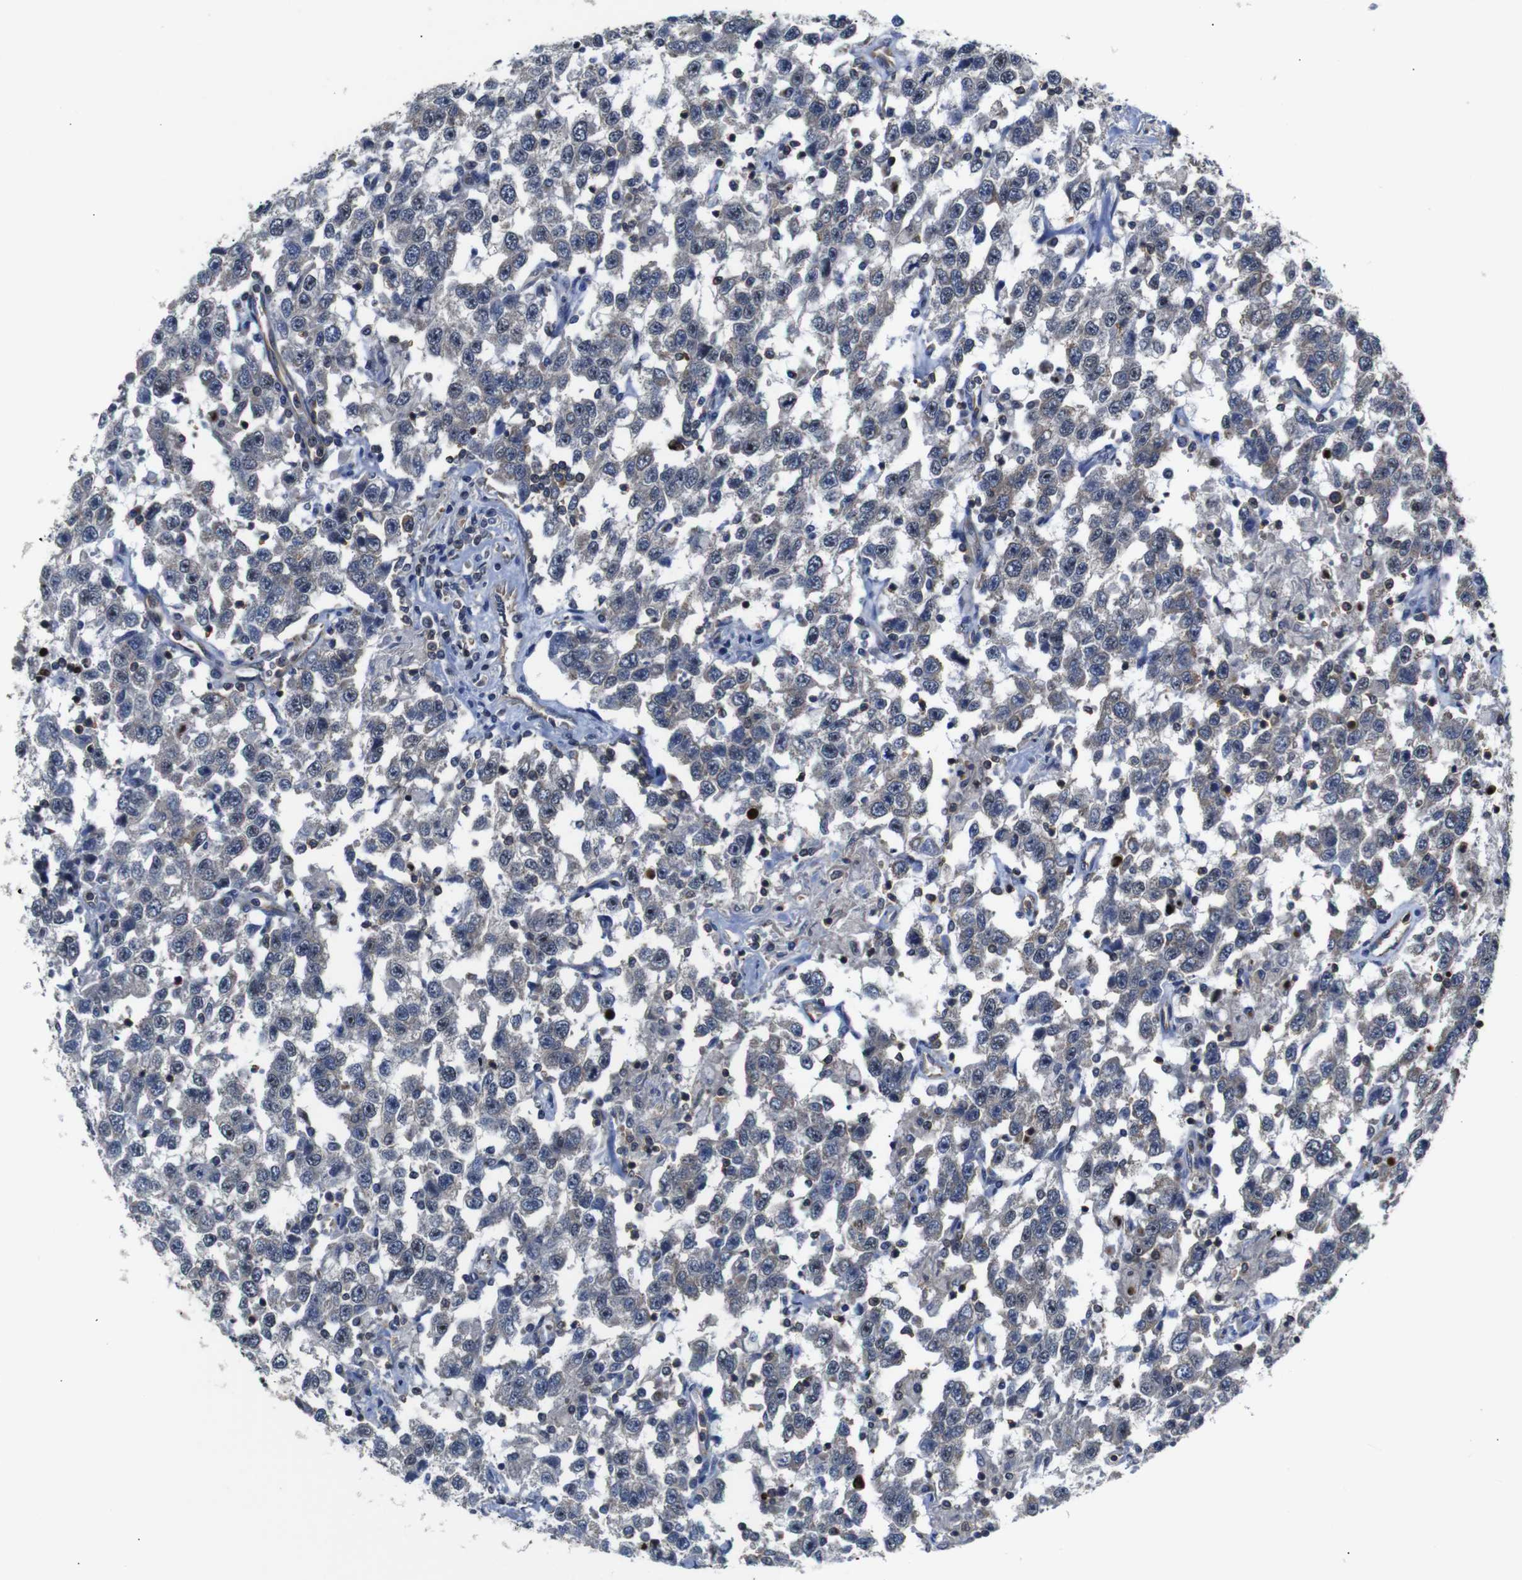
{"staining": {"intensity": "negative", "quantity": "none", "location": "none"}, "tissue": "testis cancer", "cell_type": "Tumor cells", "image_type": "cancer", "snomed": [{"axis": "morphology", "description": "Seminoma, NOS"}, {"axis": "topography", "description": "Testis"}], "caption": "Testis seminoma stained for a protein using immunohistochemistry shows no positivity tumor cells.", "gene": "BRWD3", "patient": {"sex": "male", "age": 41}}